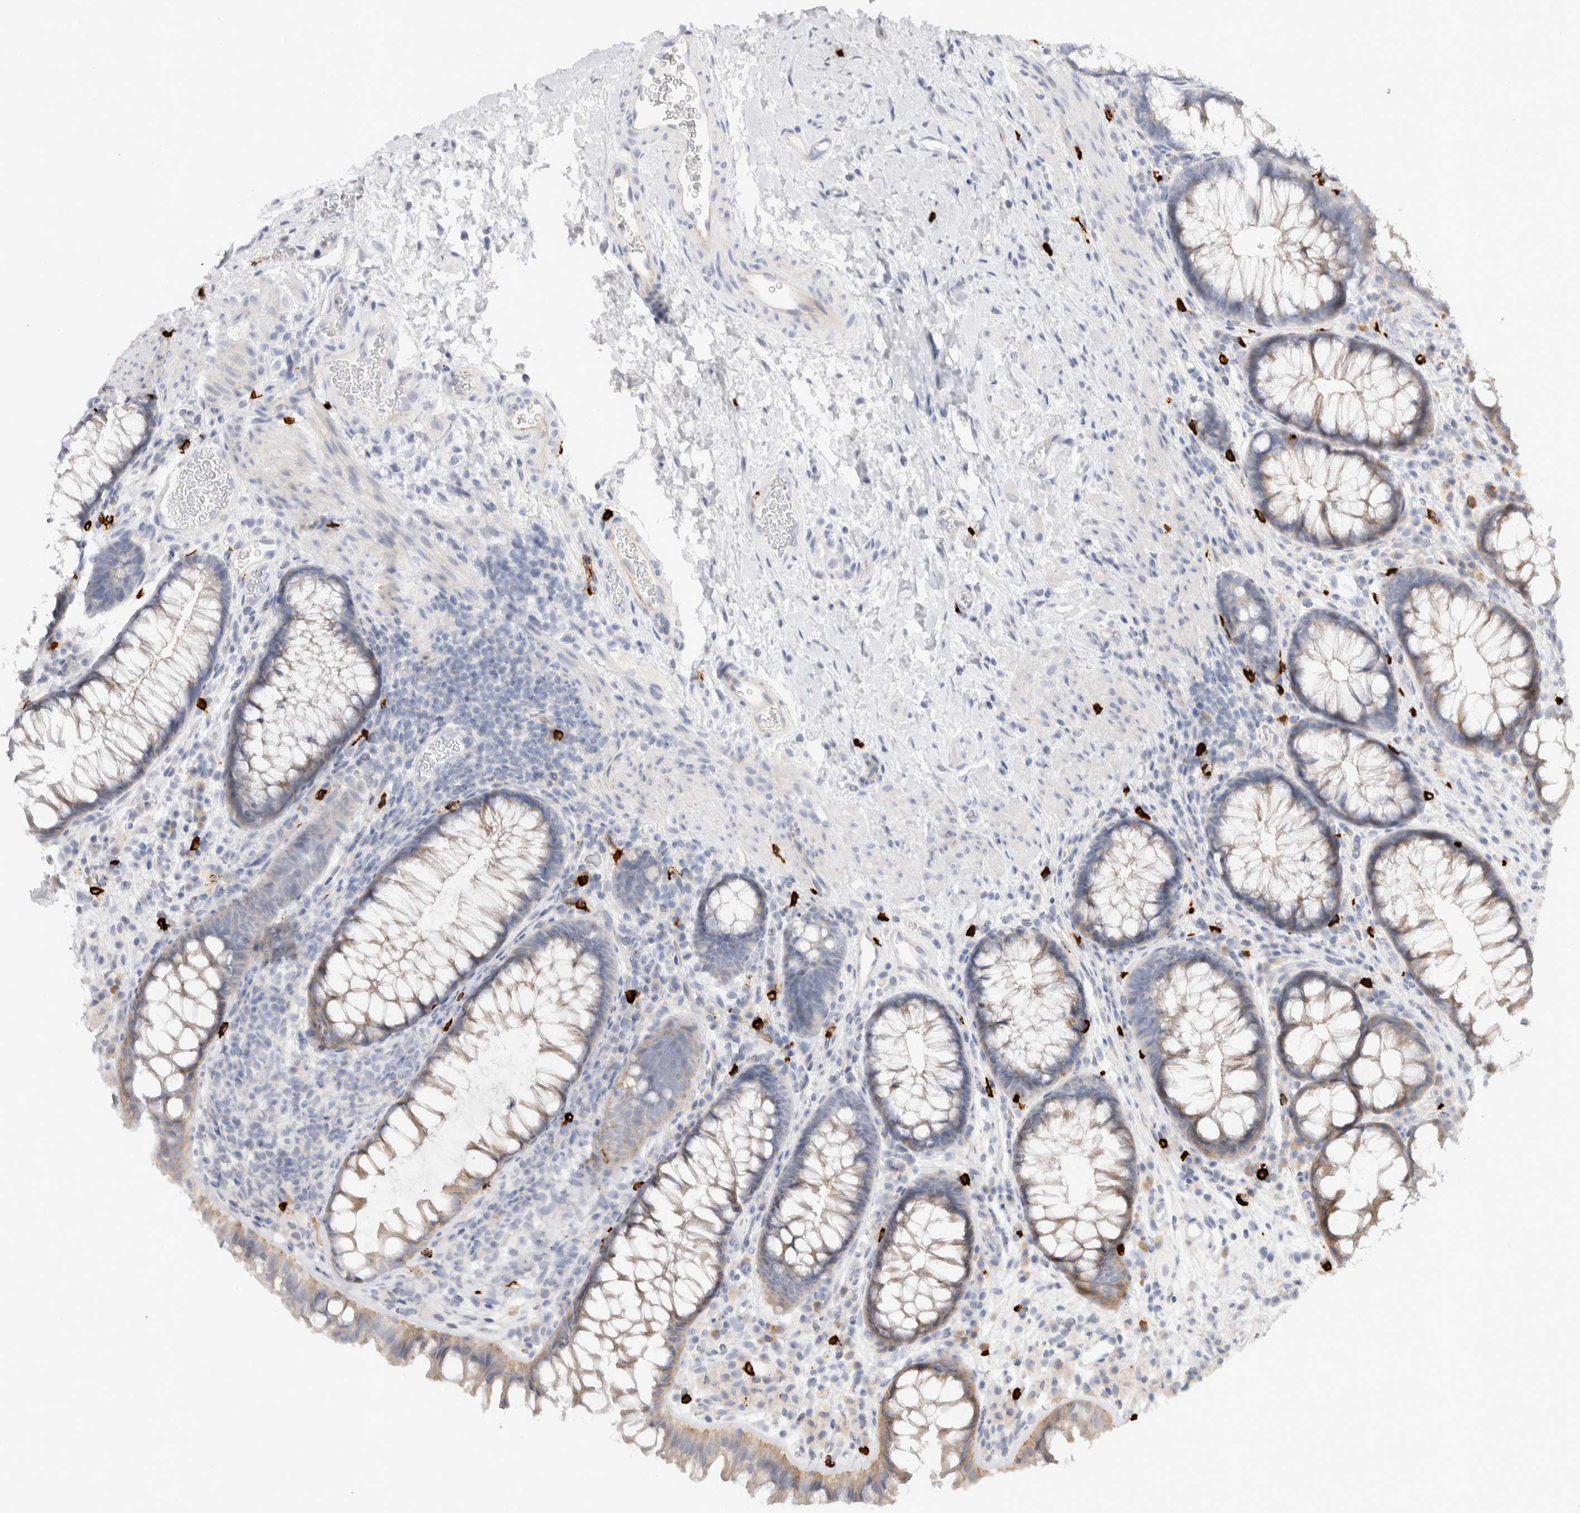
{"staining": {"intensity": "negative", "quantity": "none", "location": "none"}, "tissue": "colon", "cell_type": "Endothelial cells", "image_type": "normal", "snomed": [{"axis": "morphology", "description": "Normal tissue, NOS"}, {"axis": "topography", "description": "Colon"}], "caption": "Immunohistochemistry image of unremarkable human colon stained for a protein (brown), which displays no staining in endothelial cells. (DAB IHC visualized using brightfield microscopy, high magnification).", "gene": "SPINK2", "patient": {"sex": "female", "age": 62}}